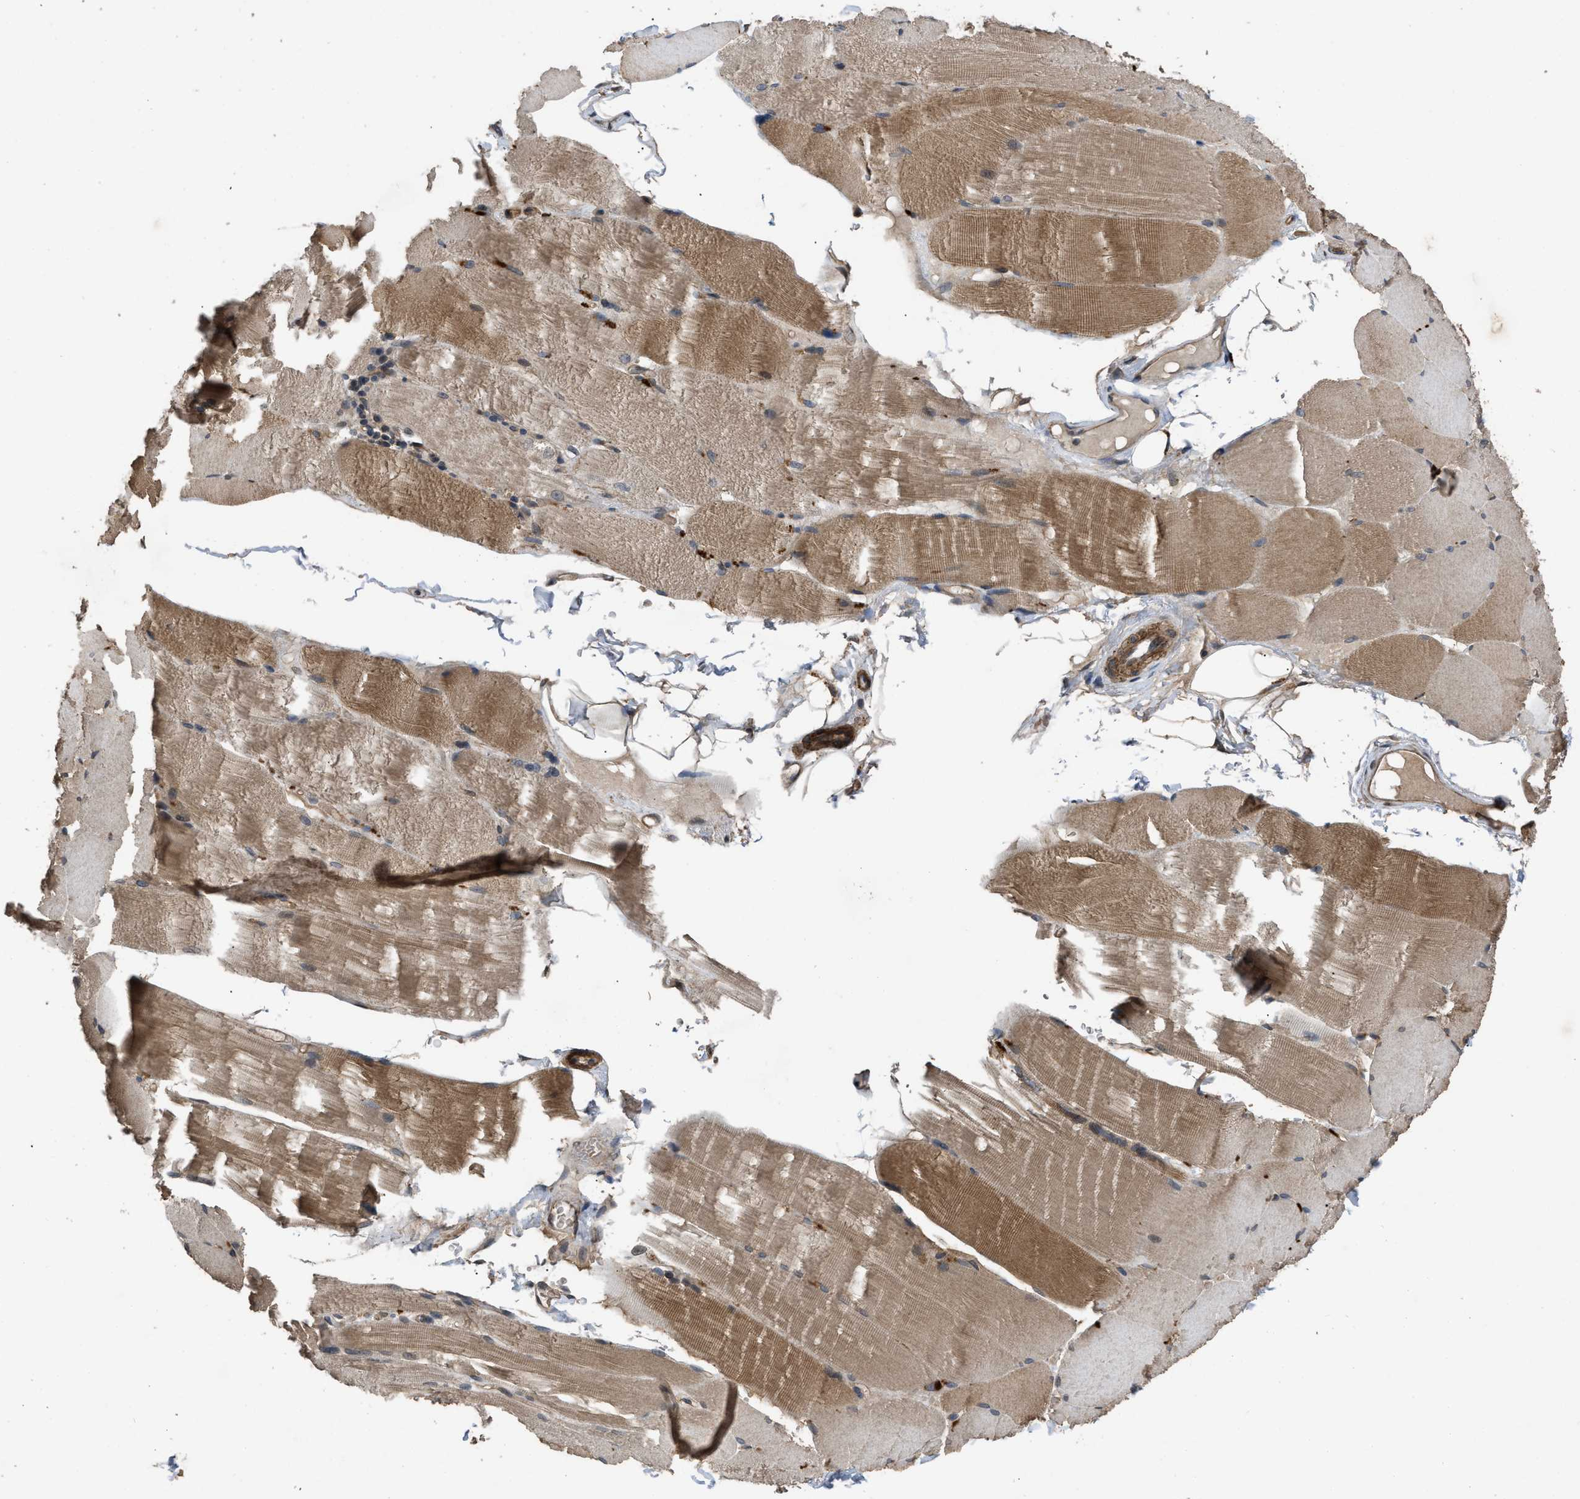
{"staining": {"intensity": "moderate", "quantity": "25%-75%", "location": "cytoplasmic/membranous"}, "tissue": "skeletal muscle", "cell_type": "Myocytes", "image_type": "normal", "snomed": [{"axis": "morphology", "description": "Normal tissue, NOS"}, {"axis": "topography", "description": "Skin"}, {"axis": "topography", "description": "Skeletal muscle"}], "caption": "DAB (3,3'-diaminobenzidine) immunohistochemical staining of benign skeletal muscle displays moderate cytoplasmic/membranous protein staining in about 25%-75% of myocytes.", "gene": "UTRN", "patient": {"sex": "male", "age": 83}}